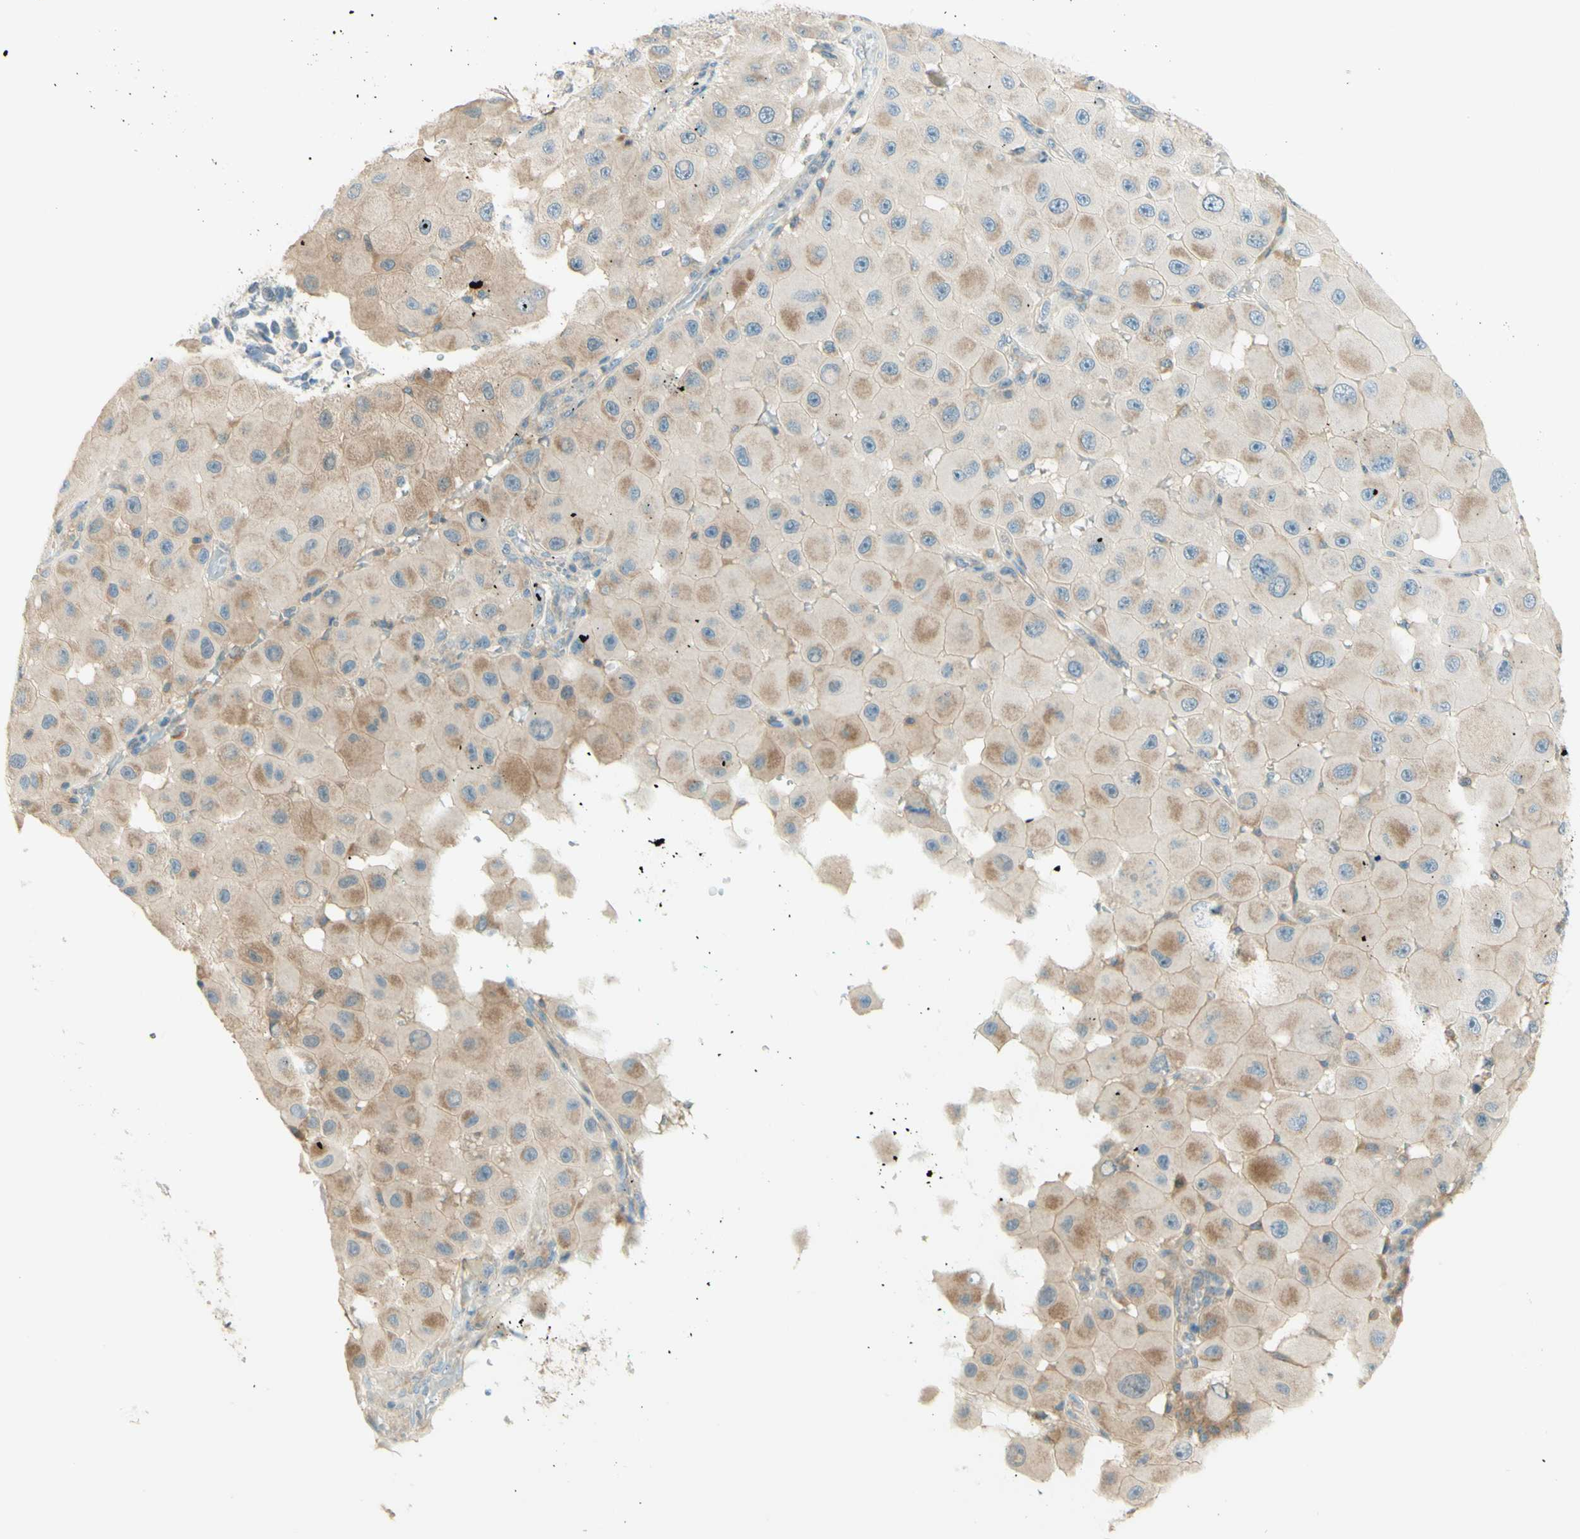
{"staining": {"intensity": "weak", "quantity": "25%-75%", "location": "cytoplasmic/membranous"}, "tissue": "melanoma", "cell_type": "Tumor cells", "image_type": "cancer", "snomed": [{"axis": "morphology", "description": "Malignant melanoma, NOS"}, {"axis": "topography", "description": "Skin"}], "caption": "Immunohistochemistry (IHC) of melanoma reveals low levels of weak cytoplasmic/membranous expression in about 25%-75% of tumor cells.", "gene": "PROM1", "patient": {"sex": "female", "age": 81}}